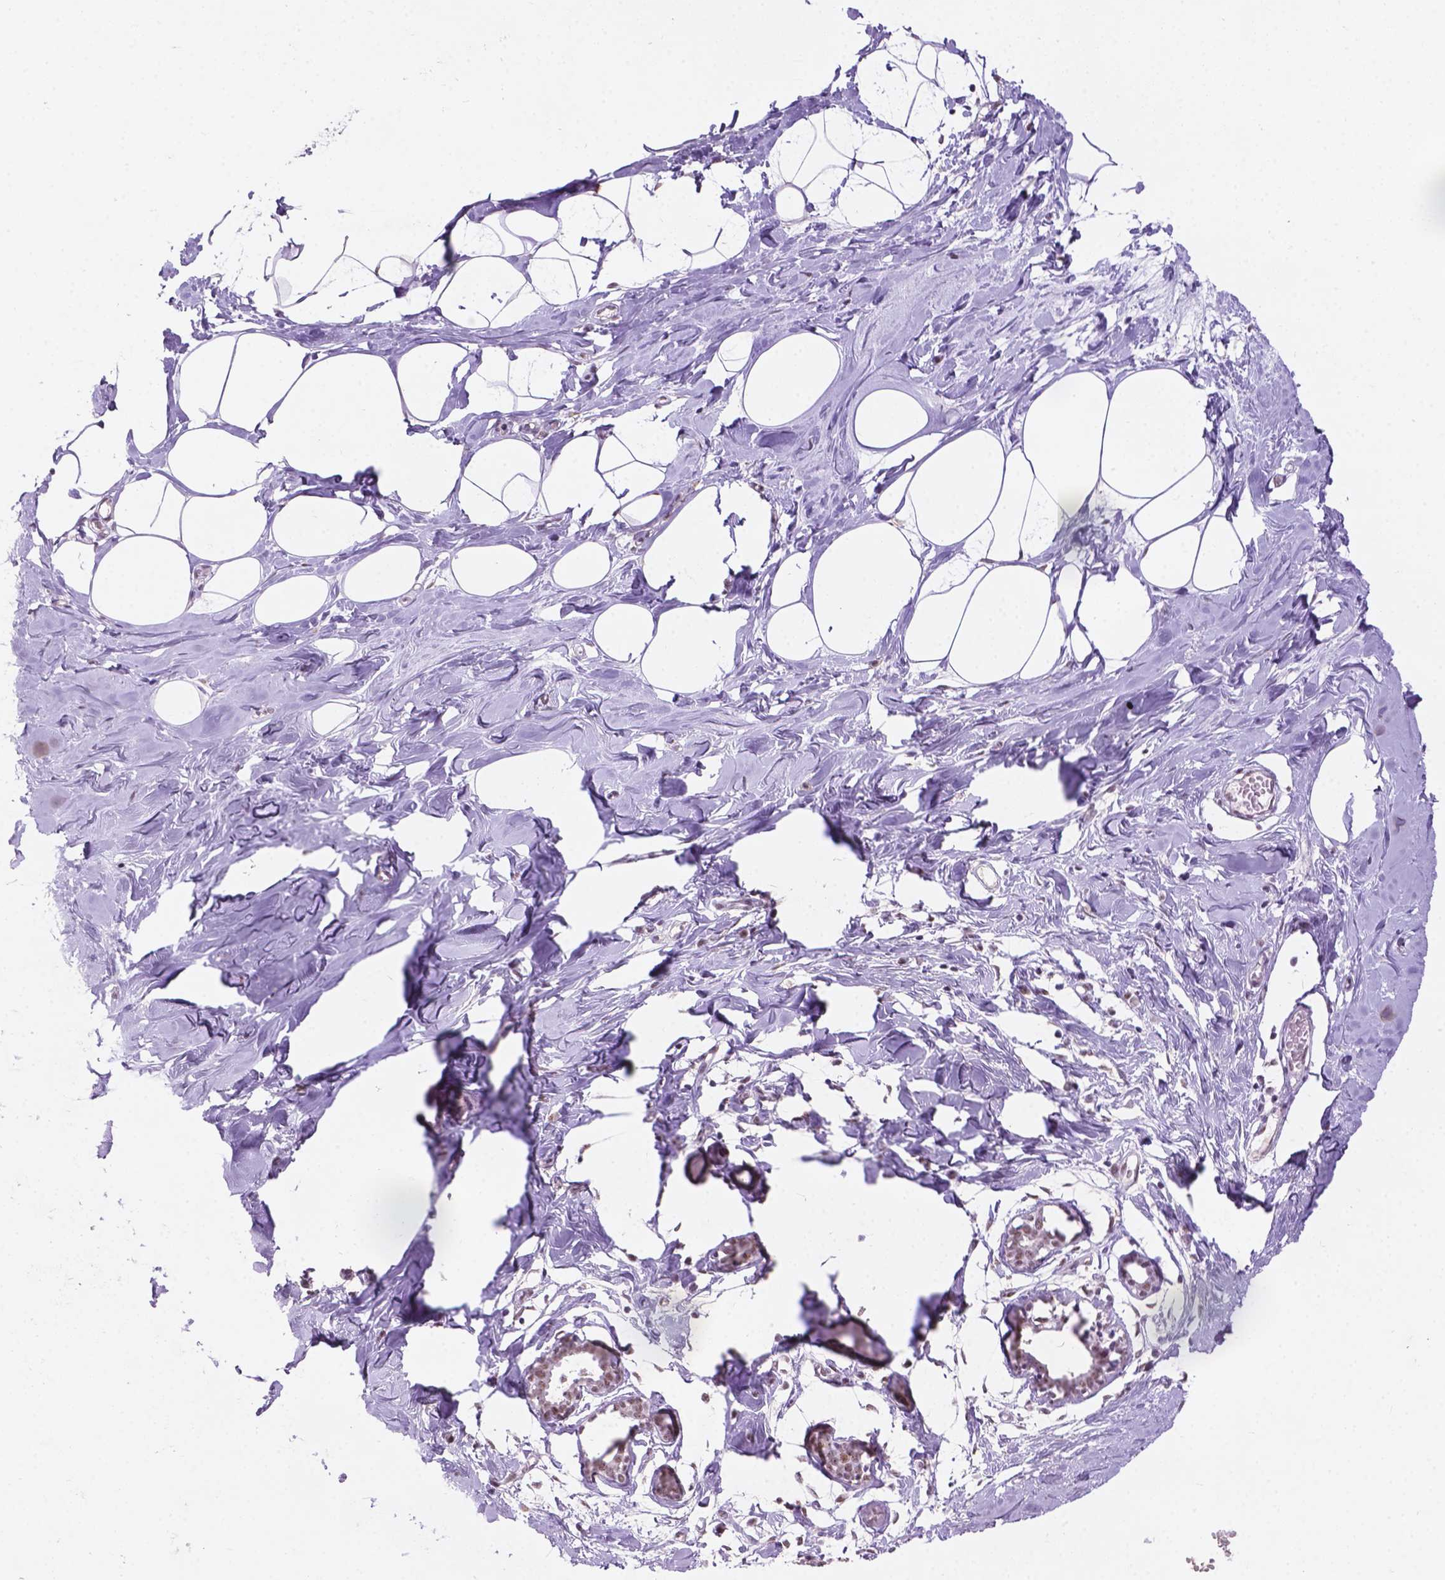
{"staining": {"intensity": "negative", "quantity": "none", "location": "none"}, "tissue": "breast", "cell_type": "Adipocytes", "image_type": "normal", "snomed": [{"axis": "morphology", "description": "Normal tissue, NOS"}, {"axis": "topography", "description": "Breast"}], "caption": "Micrograph shows no protein positivity in adipocytes of unremarkable breast. Brightfield microscopy of immunohistochemistry (IHC) stained with DAB (3,3'-diaminobenzidine) (brown) and hematoxylin (blue), captured at high magnification.", "gene": "COIL", "patient": {"sex": "female", "age": 27}}